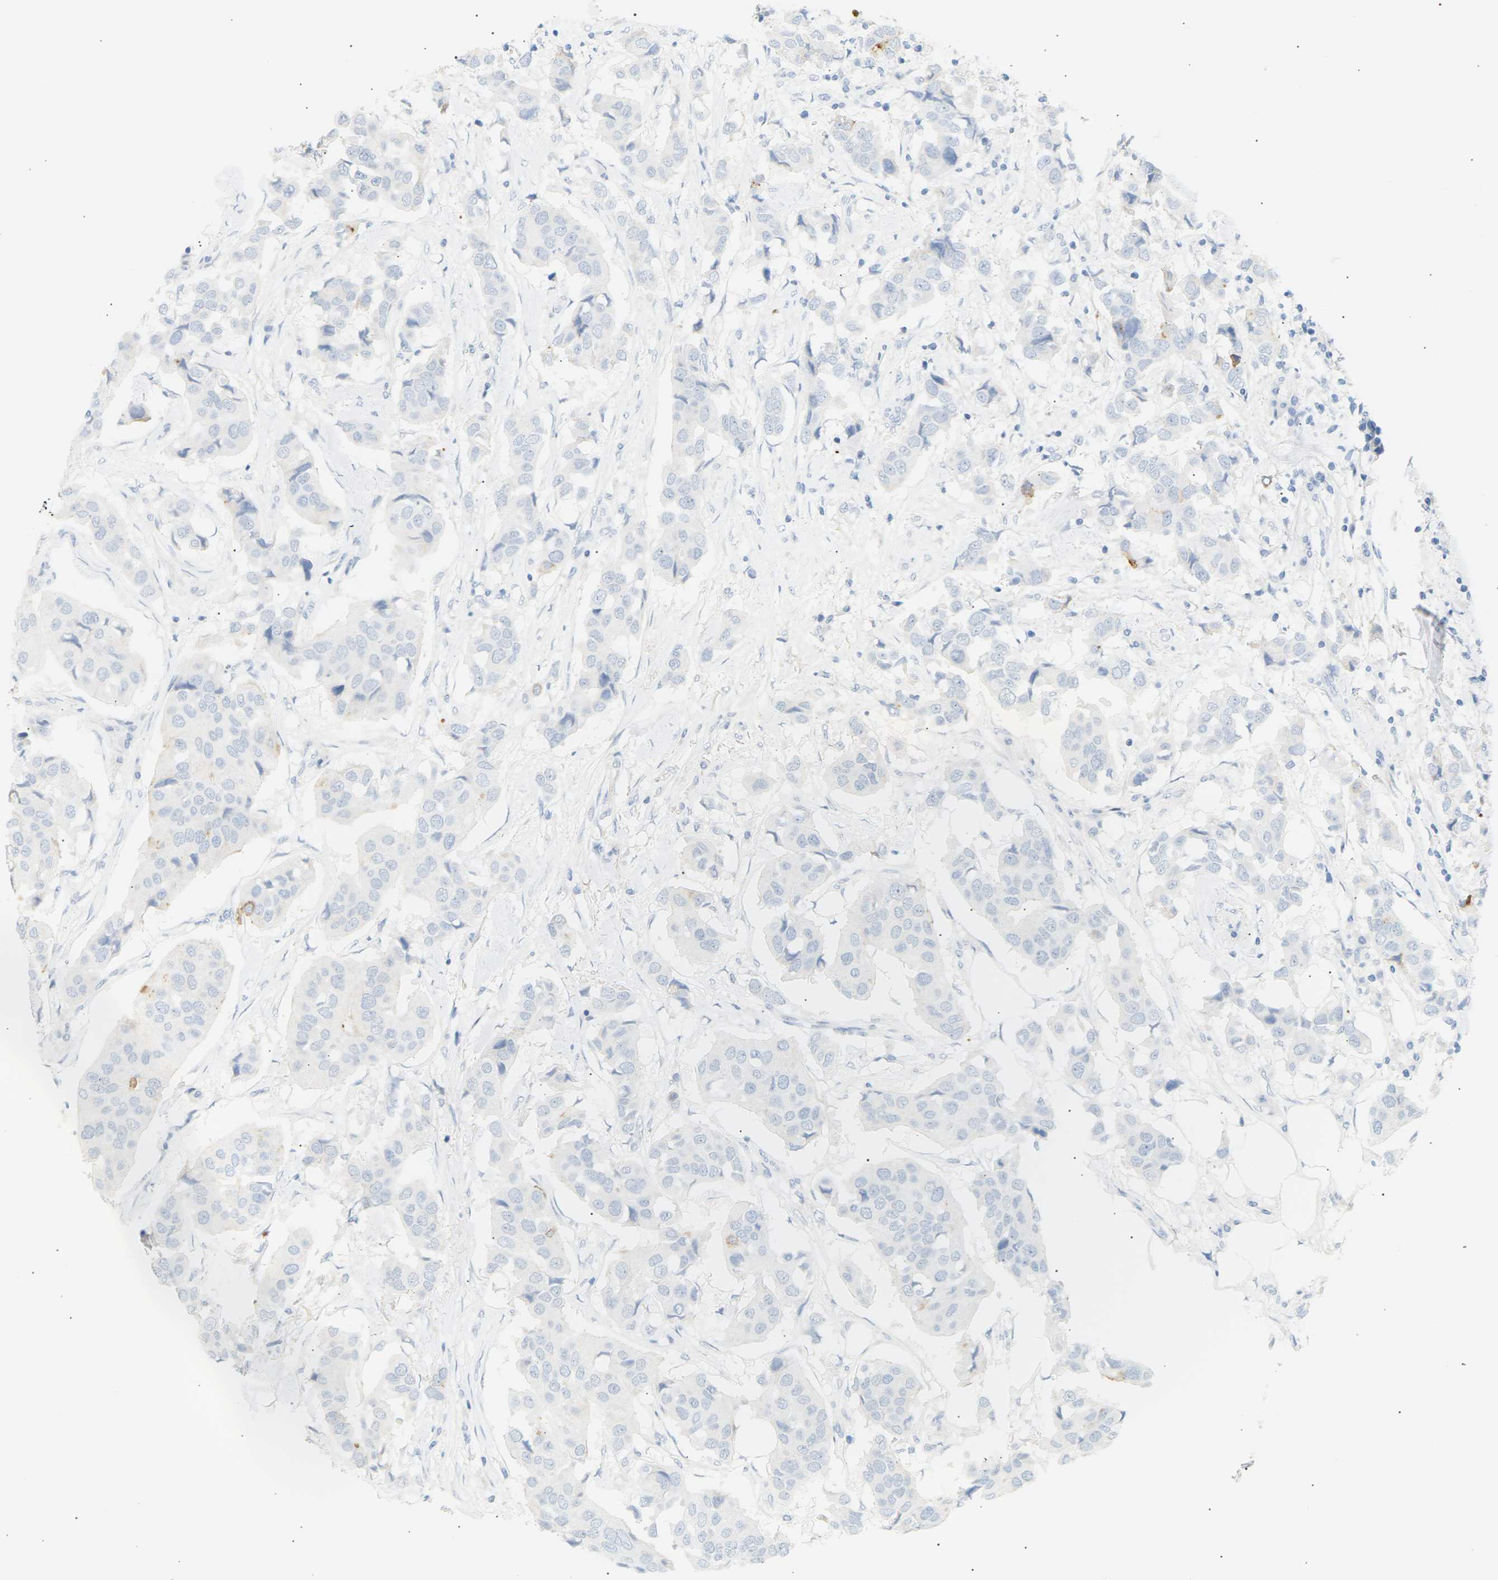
{"staining": {"intensity": "negative", "quantity": "none", "location": "none"}, "tissue": "breast cancer", "cell_type": "Tumor cells", "image_type": "cancer", "snomed": [{"axis": "morphology", "description": "Duct carcinoma"}, {"axis": "topography", "description": "Breast"}], "caption": "Infiltrating ductal carcinoma (breast) was stained to show a protein in brown. There is no significant positivity in tumor cells.", "gene": "CLU", "patient": {"sex": "female", "age": 80}}